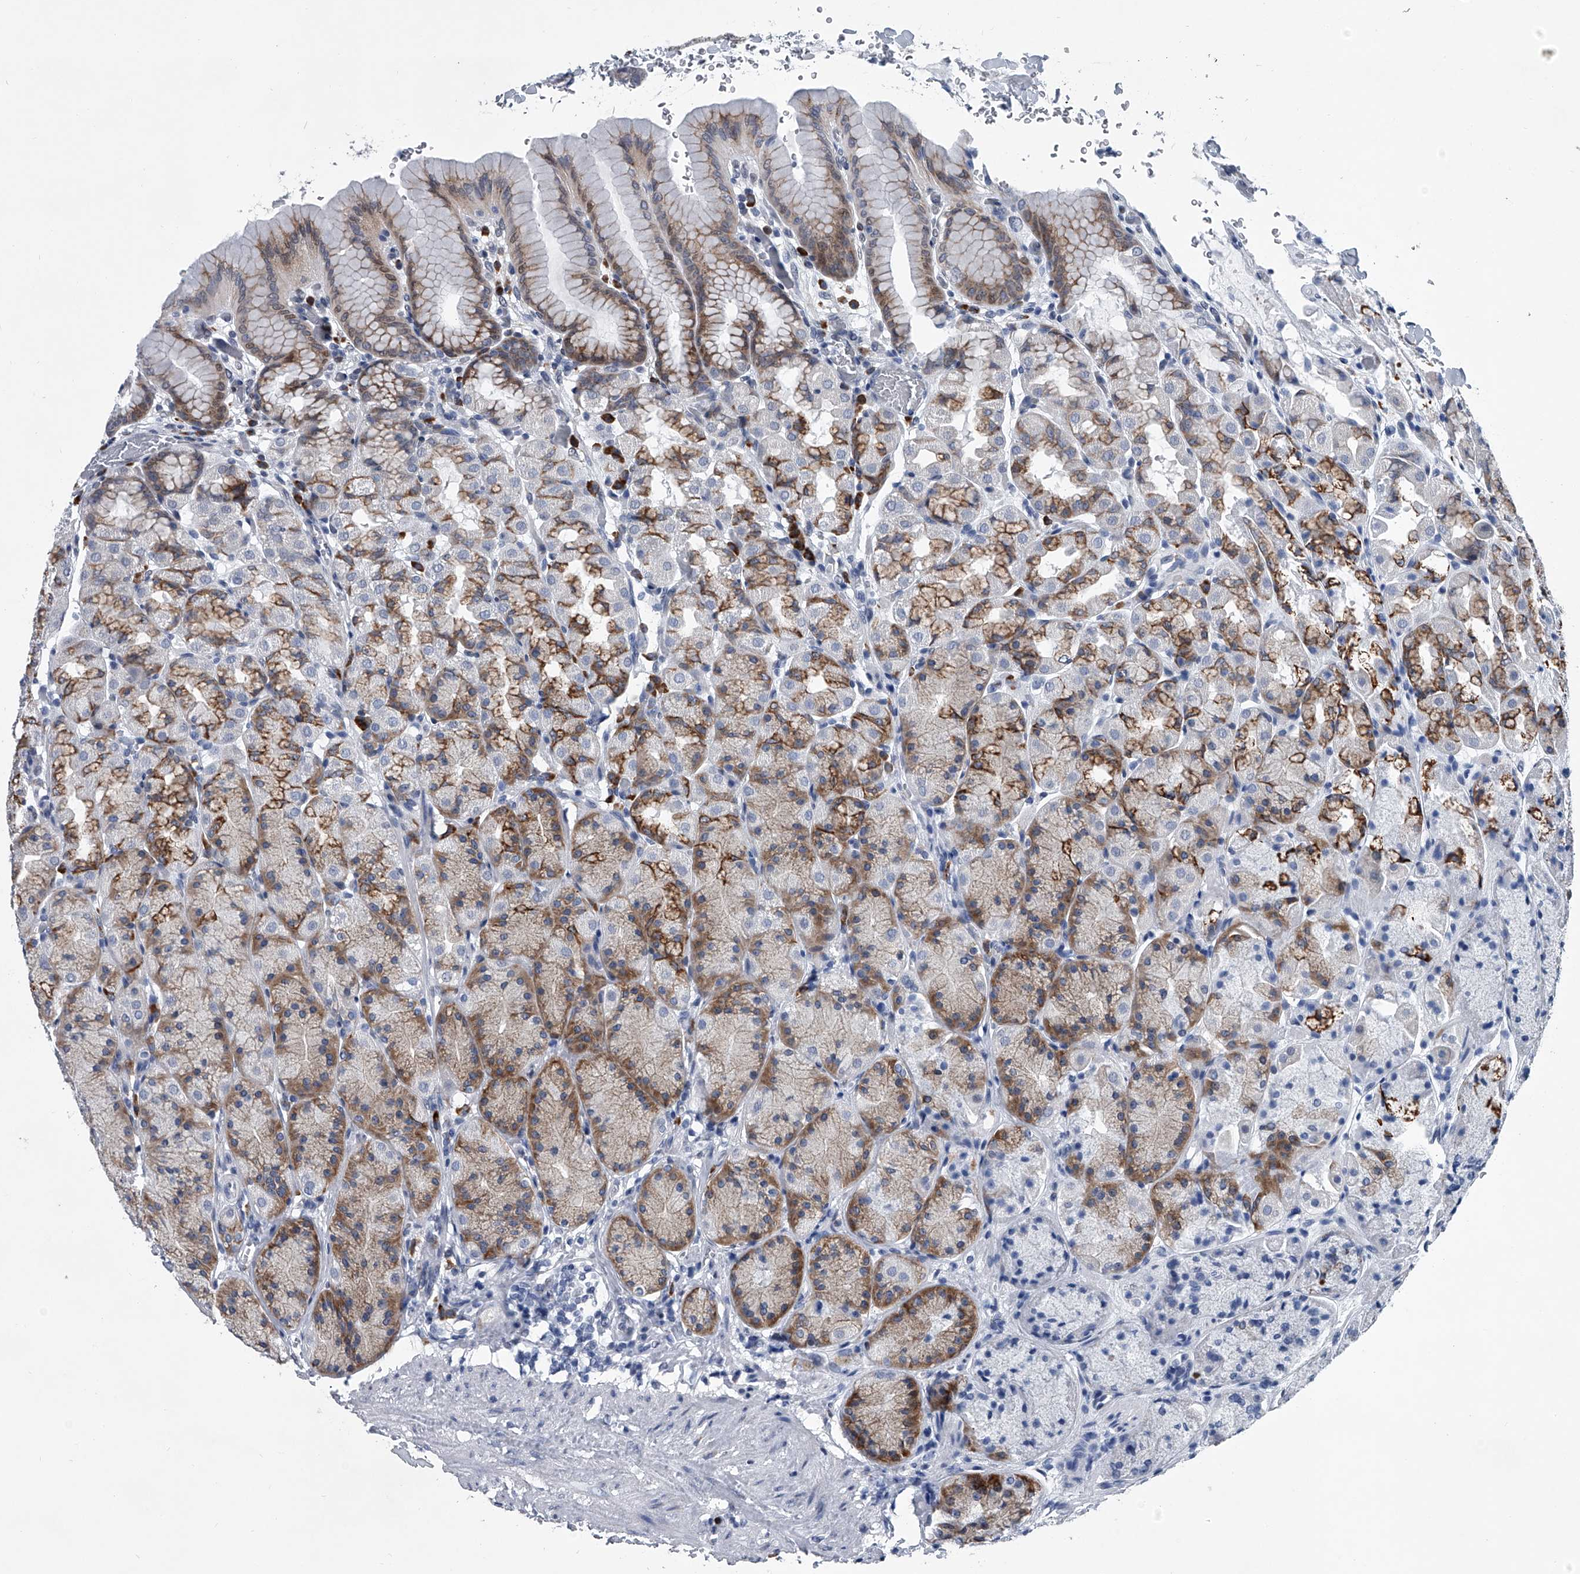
{"staining": {"intensity": "strong", "quantity": "<25%", "location": "cytoplasmic/membranous"}, "tissue": "stomach", "cell_type": "Glandular cells", "image_type": "normal", "snomed": [{"axis": "morphology", "description": "Normal tissue, NOS"}, {"axis": "topography", "description": "Stomach"}], "caption": "Immunohistochemistry image of normal stomach stained for a protein (brown), which exhibits medium levels of strong cytoplasmic/membranous staining in about <25% of glandular cells.", "gene": "PPP2R5D", "patient": {"sex": "male", "age": 42}}